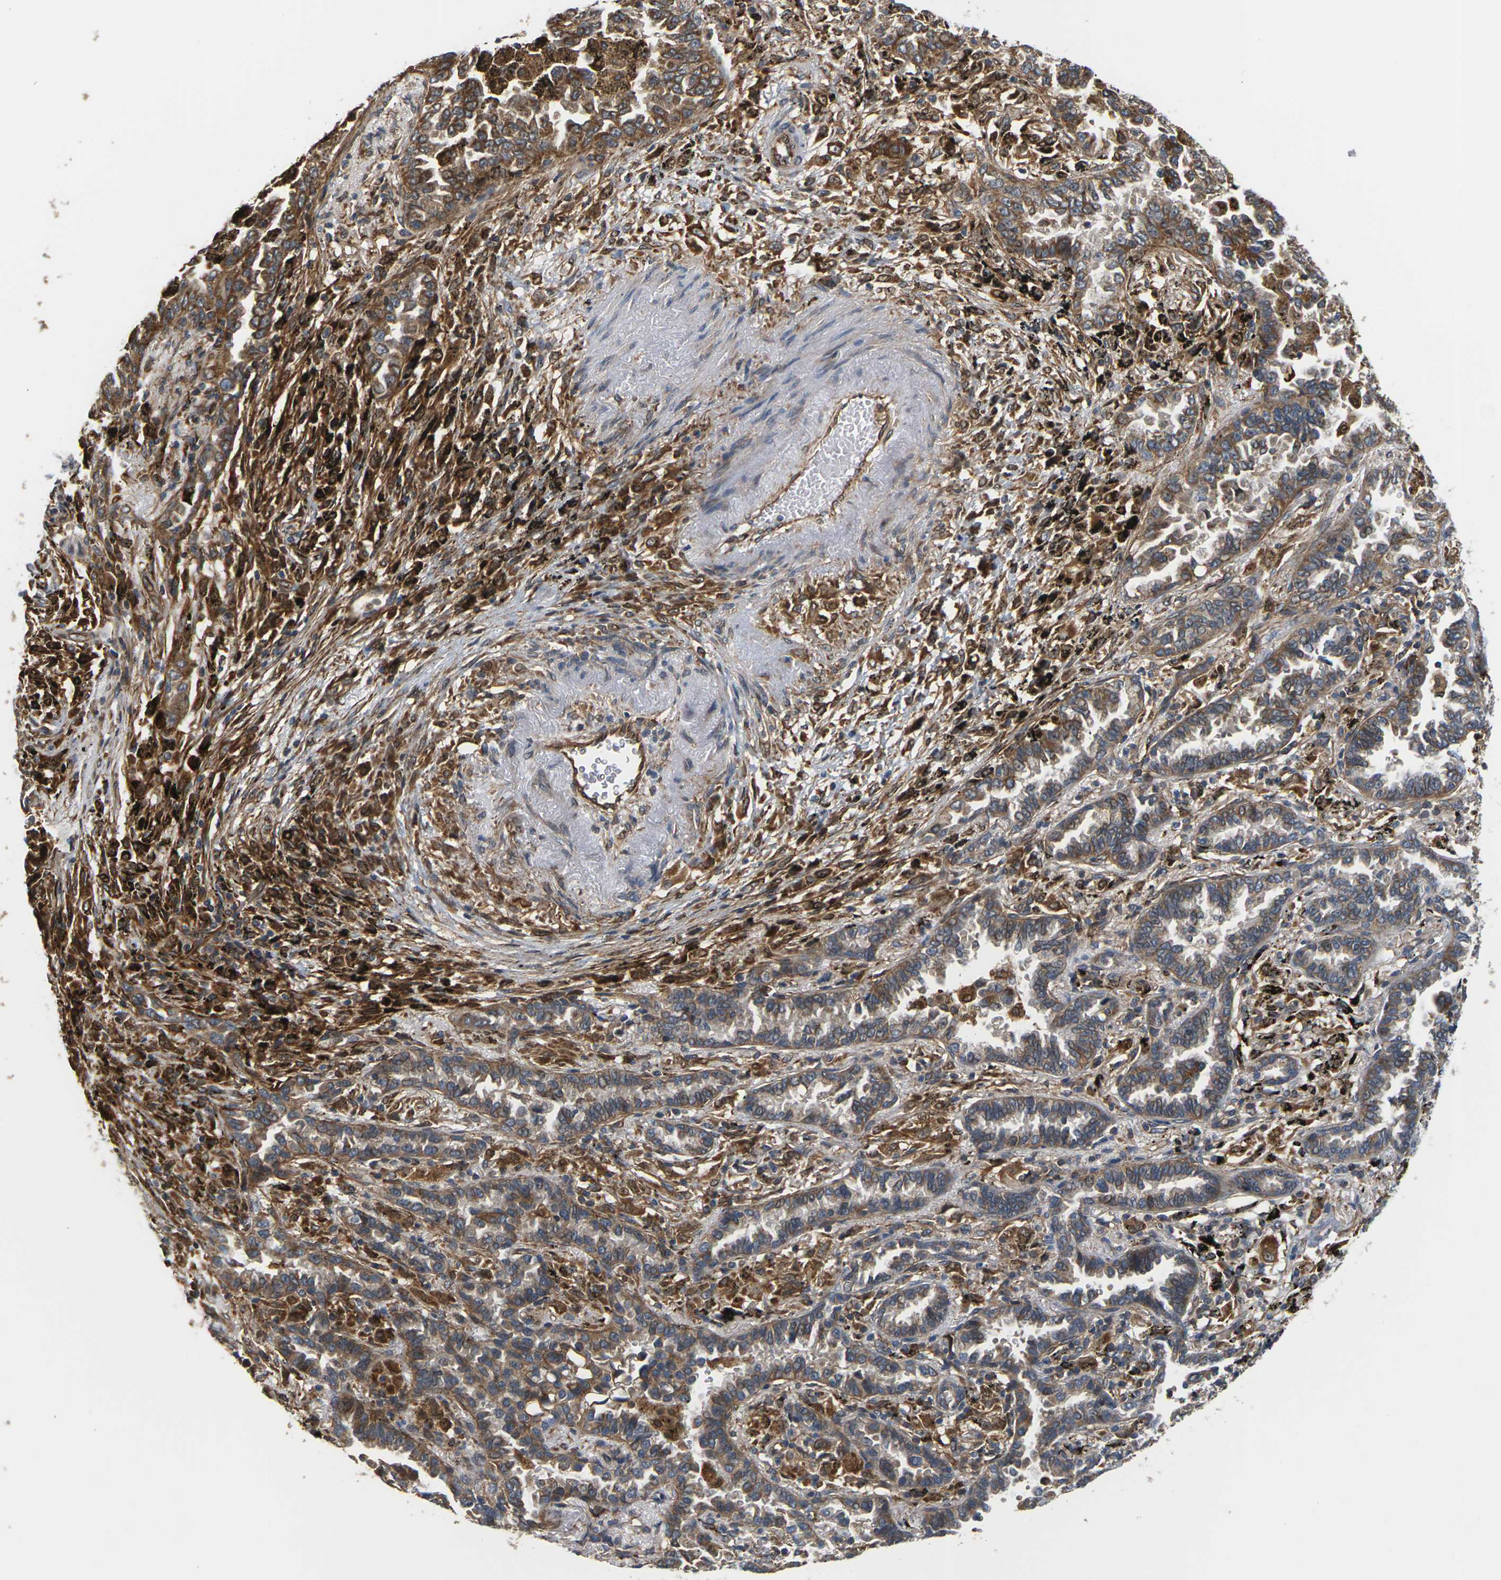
{"staining": {"intensity": "strong", "quantity": "25%-75%", "location": "cytoplasmic/membranous"}, "tissue": "lung cancer", "cell_type": "Tumor cells", "image_type": "cancer", "snomed": [{"axis": "morphology", "description": "Normal tissue, NOS"}, {"axis": "morphology", "description": "Adenocarcinoma, NOS"}, {"axis": "topography", "description": "Lung"}], "caption": "Immunohistochemistry of adenocarcinoma (lung) reveals high levels of strong cytoplasmic/membranous positivity in approximately 25%-75% of tumor cells.", "gene": "PCDHB4", "patient": {"sex": "male", "age": 59}}